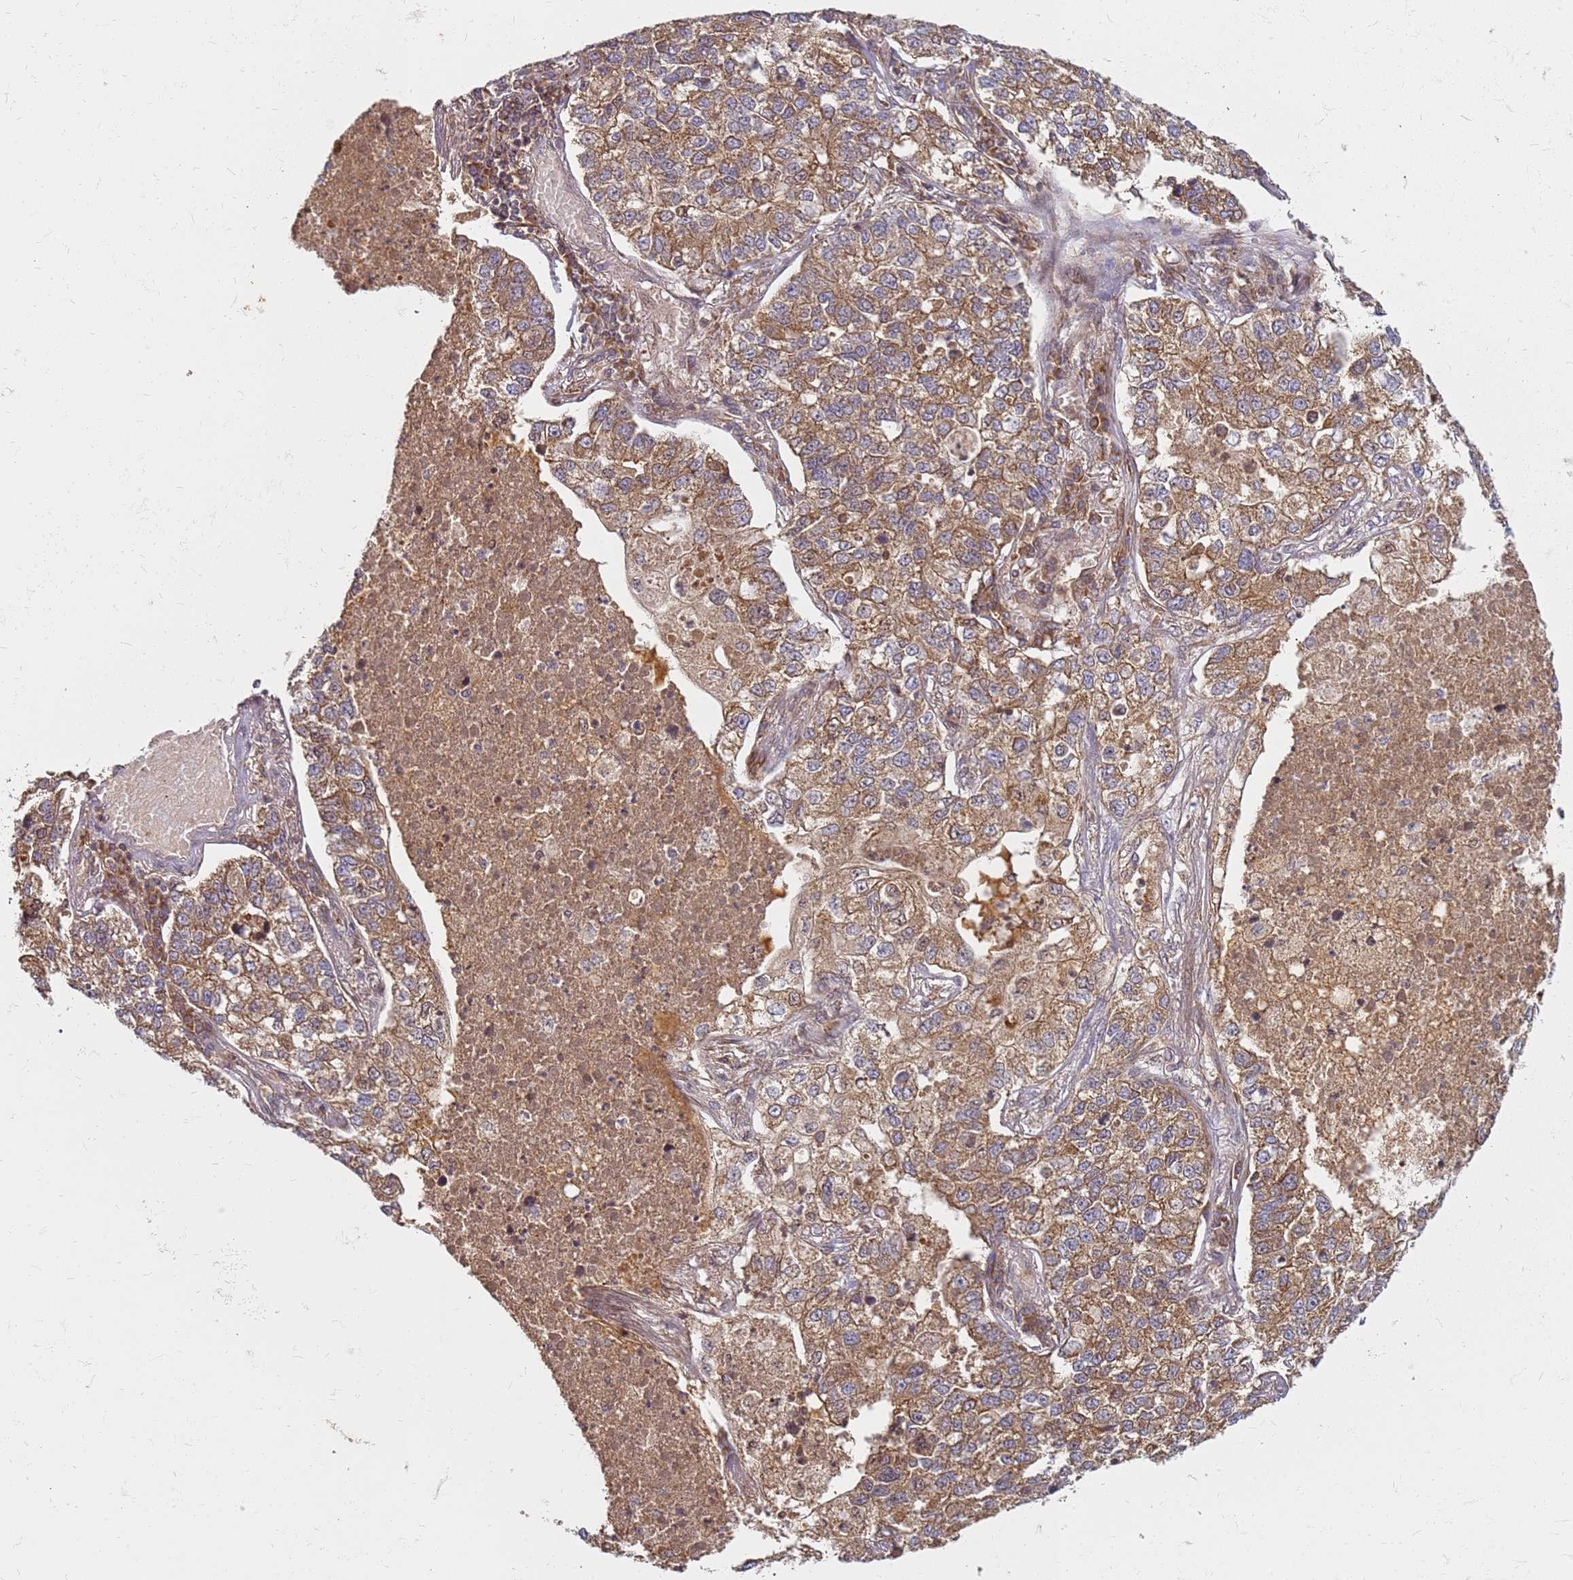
{"staining": {"intensity": "moderate", "quantity": ">75%", "location": "cytoplasmic/membranous"}, "tissue": "lung cancer", "cell_type": "Tumor cells", "image_type": "cancer", "snomed": [{"axis": "morphology", "description": "Adenocarcinoma, NOS"}, {"axis": "topography", "description": "Lung"}], "caption": "A high-resolution micrograph shows immunohistochemistry (IHC) staining of lung adenocarcinoma, which reveals moderate cytoplasmic/membranous staining in approximately >75% of tumor cells.", "gene": "CCDC159", "patient": {"sex": "male", "age": 49}}